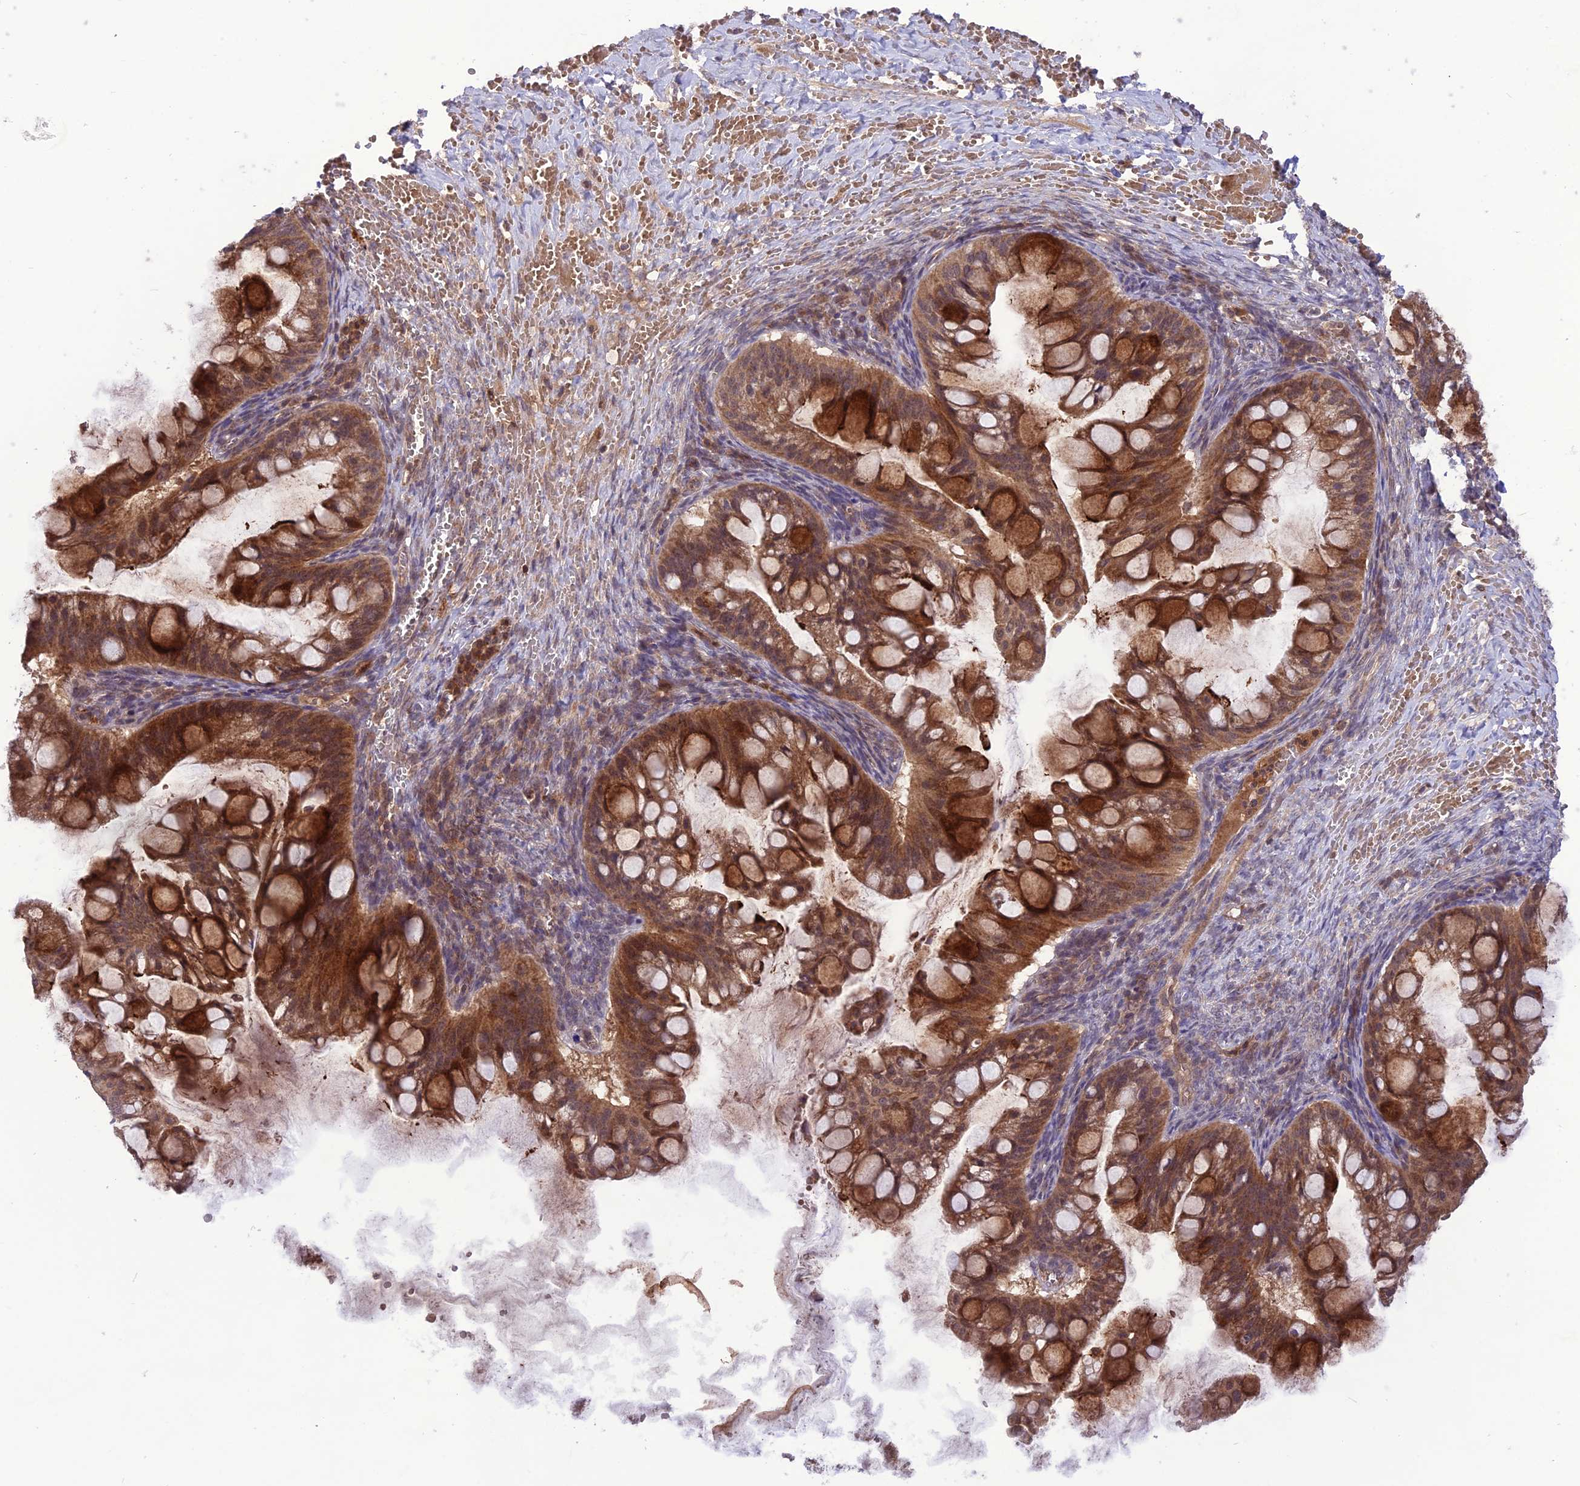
{"staining": {"intensity": "strong", "quantity": ">75%", "location": "cytoplasmic/membranous"}, "tissue": "ovarian cancer", "cell_type": "Tumor cells", "image_type": "cancer", "snomed": [{"axis": "morphology", "description": "Cystadenocarcinoma, mucinous, NOS"}, {"axis": "topography", "description": "Ovary"}], "caption": "A micrograph of mucinous cystadenocarcinoma (ovarian) stained for a protein reveals strong cytoplasmic/membranous brown staining in tumor cells.", "gene": "NDUFC1", "patient": {"sex": "female", "age": 73}}